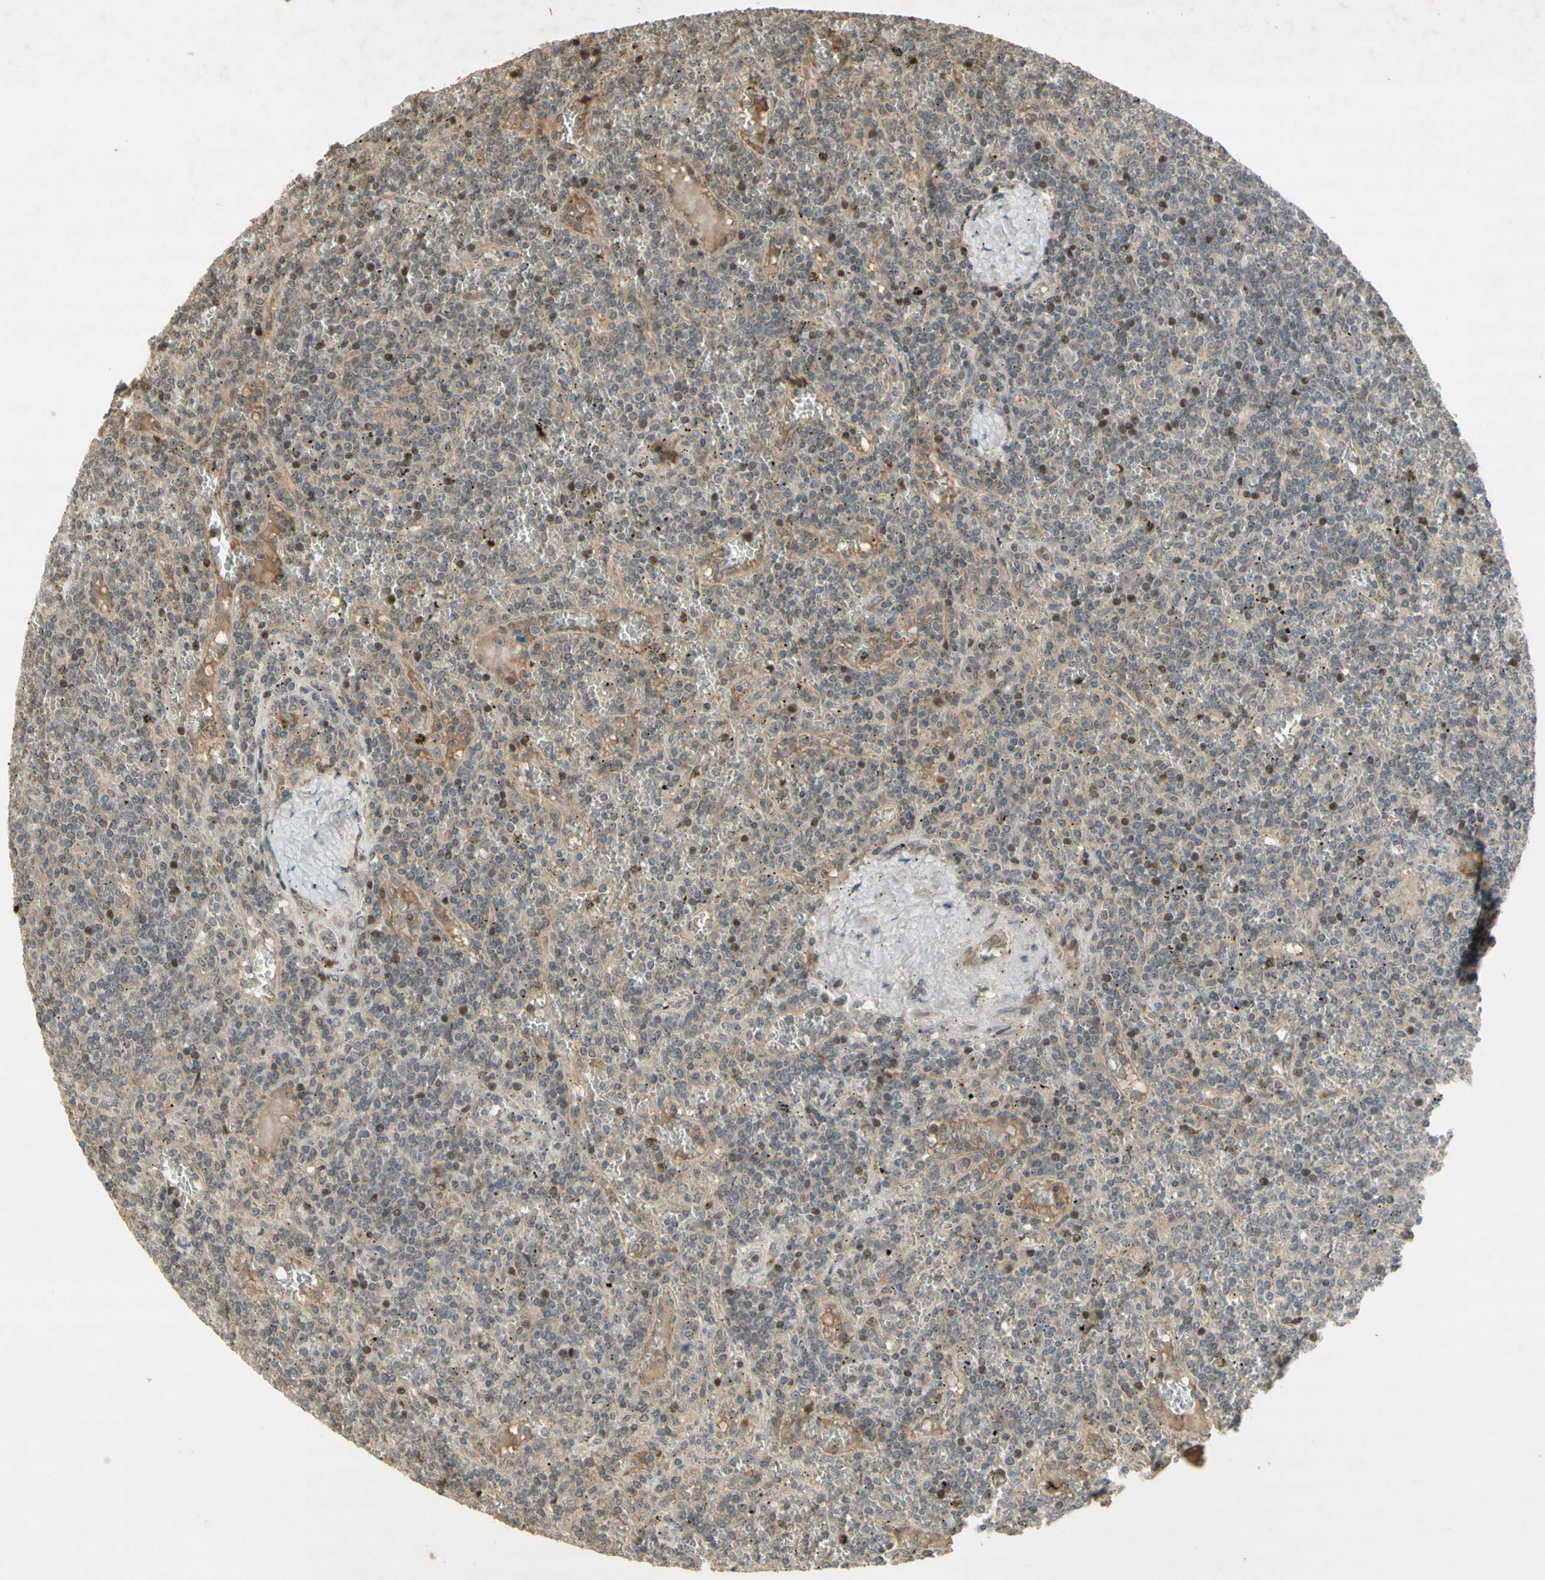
{"staining": {"intensity": "weak", "quantity": "<25%", "location": "cytoplasmic/membranous,nuclear"}, "tissue": "lymphoma", "cell_type": "Tumor cells", "image_type": "cancer", "snomed": [{"axis": "morphology", "description": "Malignant lymphoma, non-Hodgkin's type, Low grade"}, {"axis": "topography", "description": "Spleen"}], "caption": "The immunohistochemistry image has no significant positivity in tumor cells of malignant lymphoma, non-Hodgkin's type (low-grade) tissue.", "gene": "NRG4", "patient": {"sex": "female", "age": 19}}